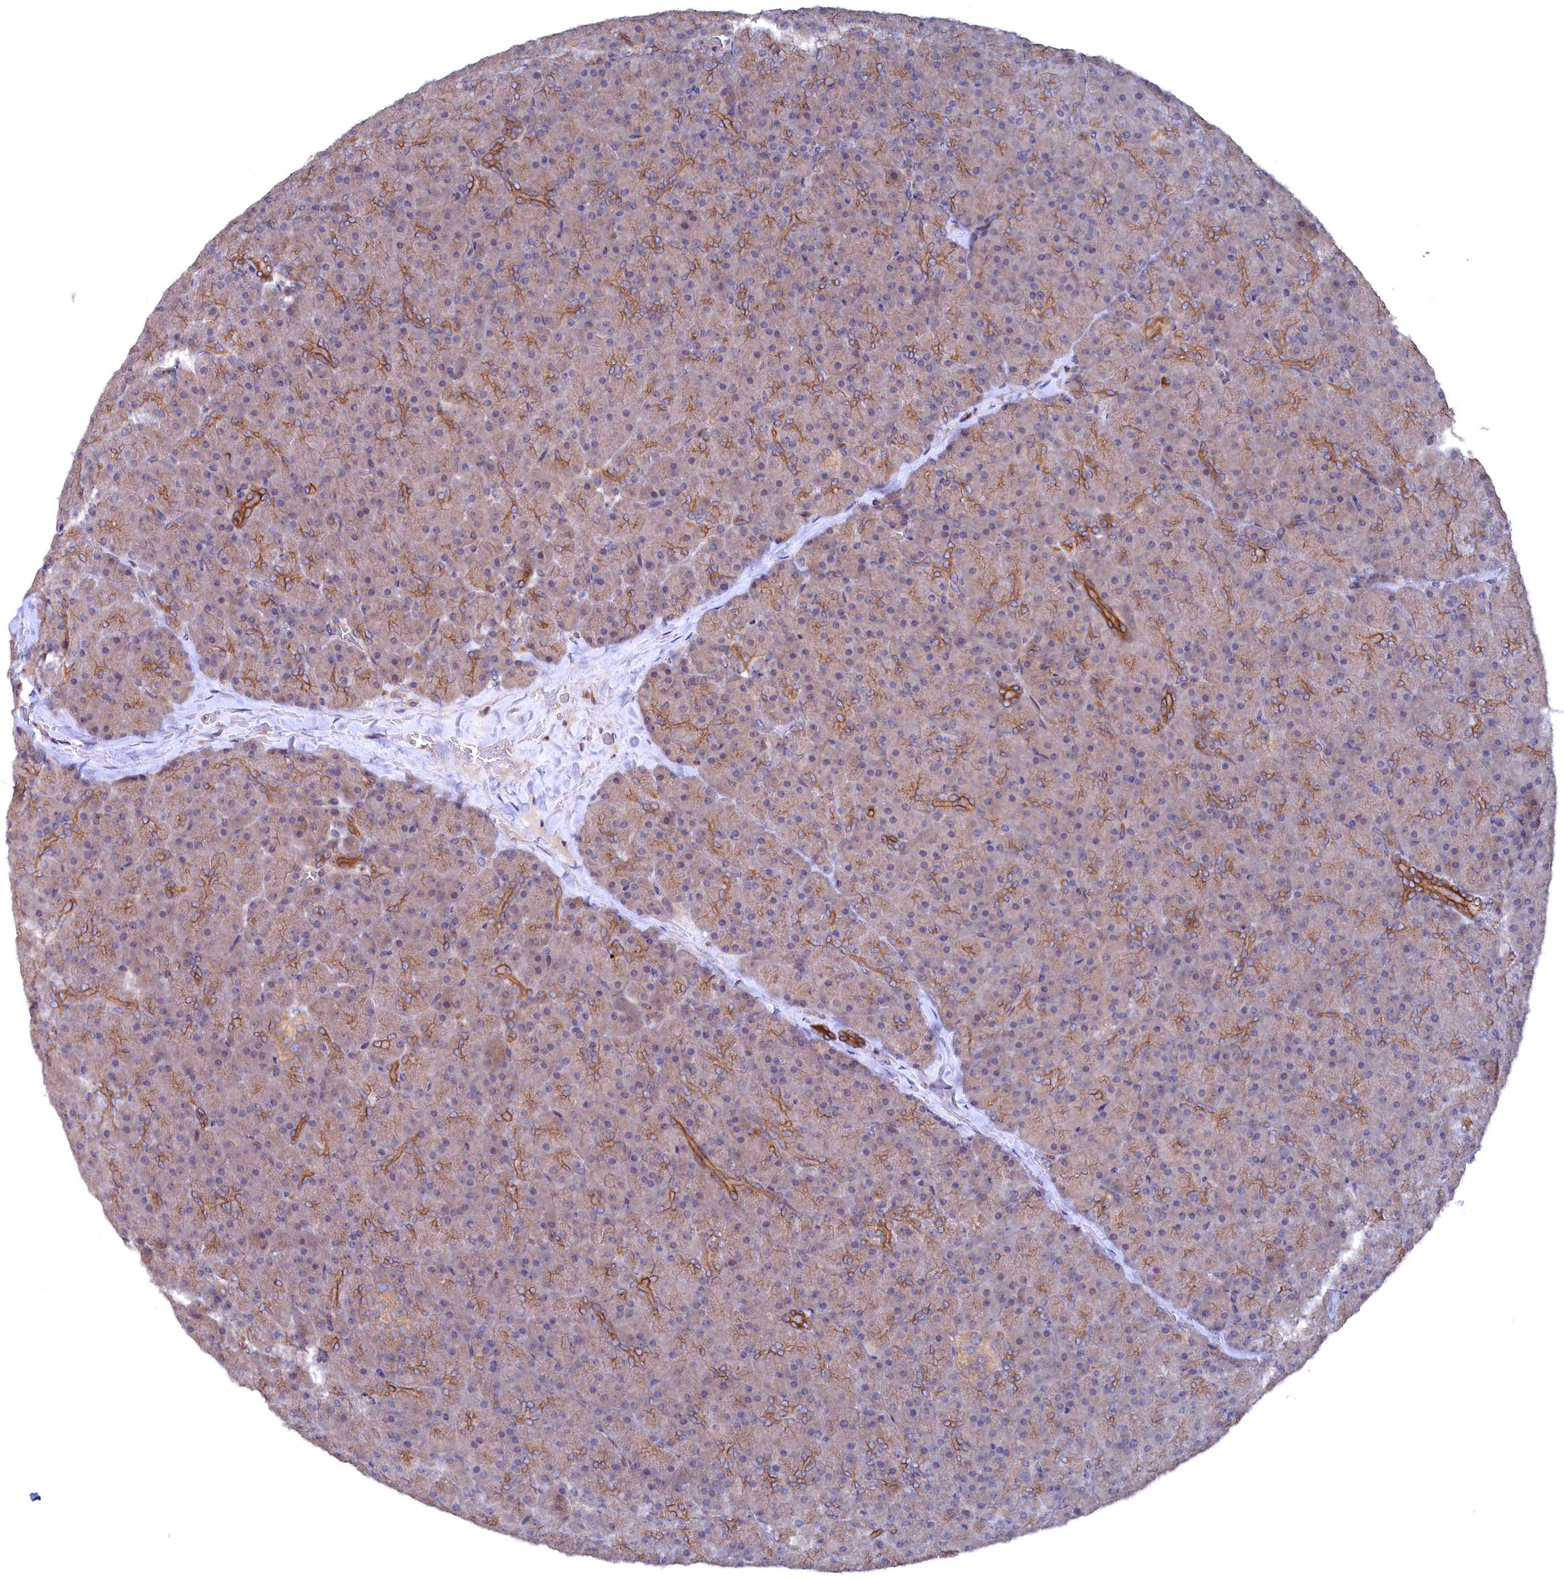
{"staining": {"intensity": "moderate", "quantity": "25%-75%", "location": "cytoplasmic/membranous"}, "tissue": "pancreas", "cell_type": "Exocrine glandular cells", "image_type": "normal", "snomed": [{"axis": "morphology", "description": "Normal tissue, NOS"}, {"axis": "topography", "description": "Pancreas"}], "caption": "Immunohistochemical staining of benign human pancreas reveals medium levels of moderate cytoplasmic/membranous positivity in approximately 25%-75% of exocrine glandular cells.", "gene": "TMC5", "patient": {"sex": "male", "age": 36}}